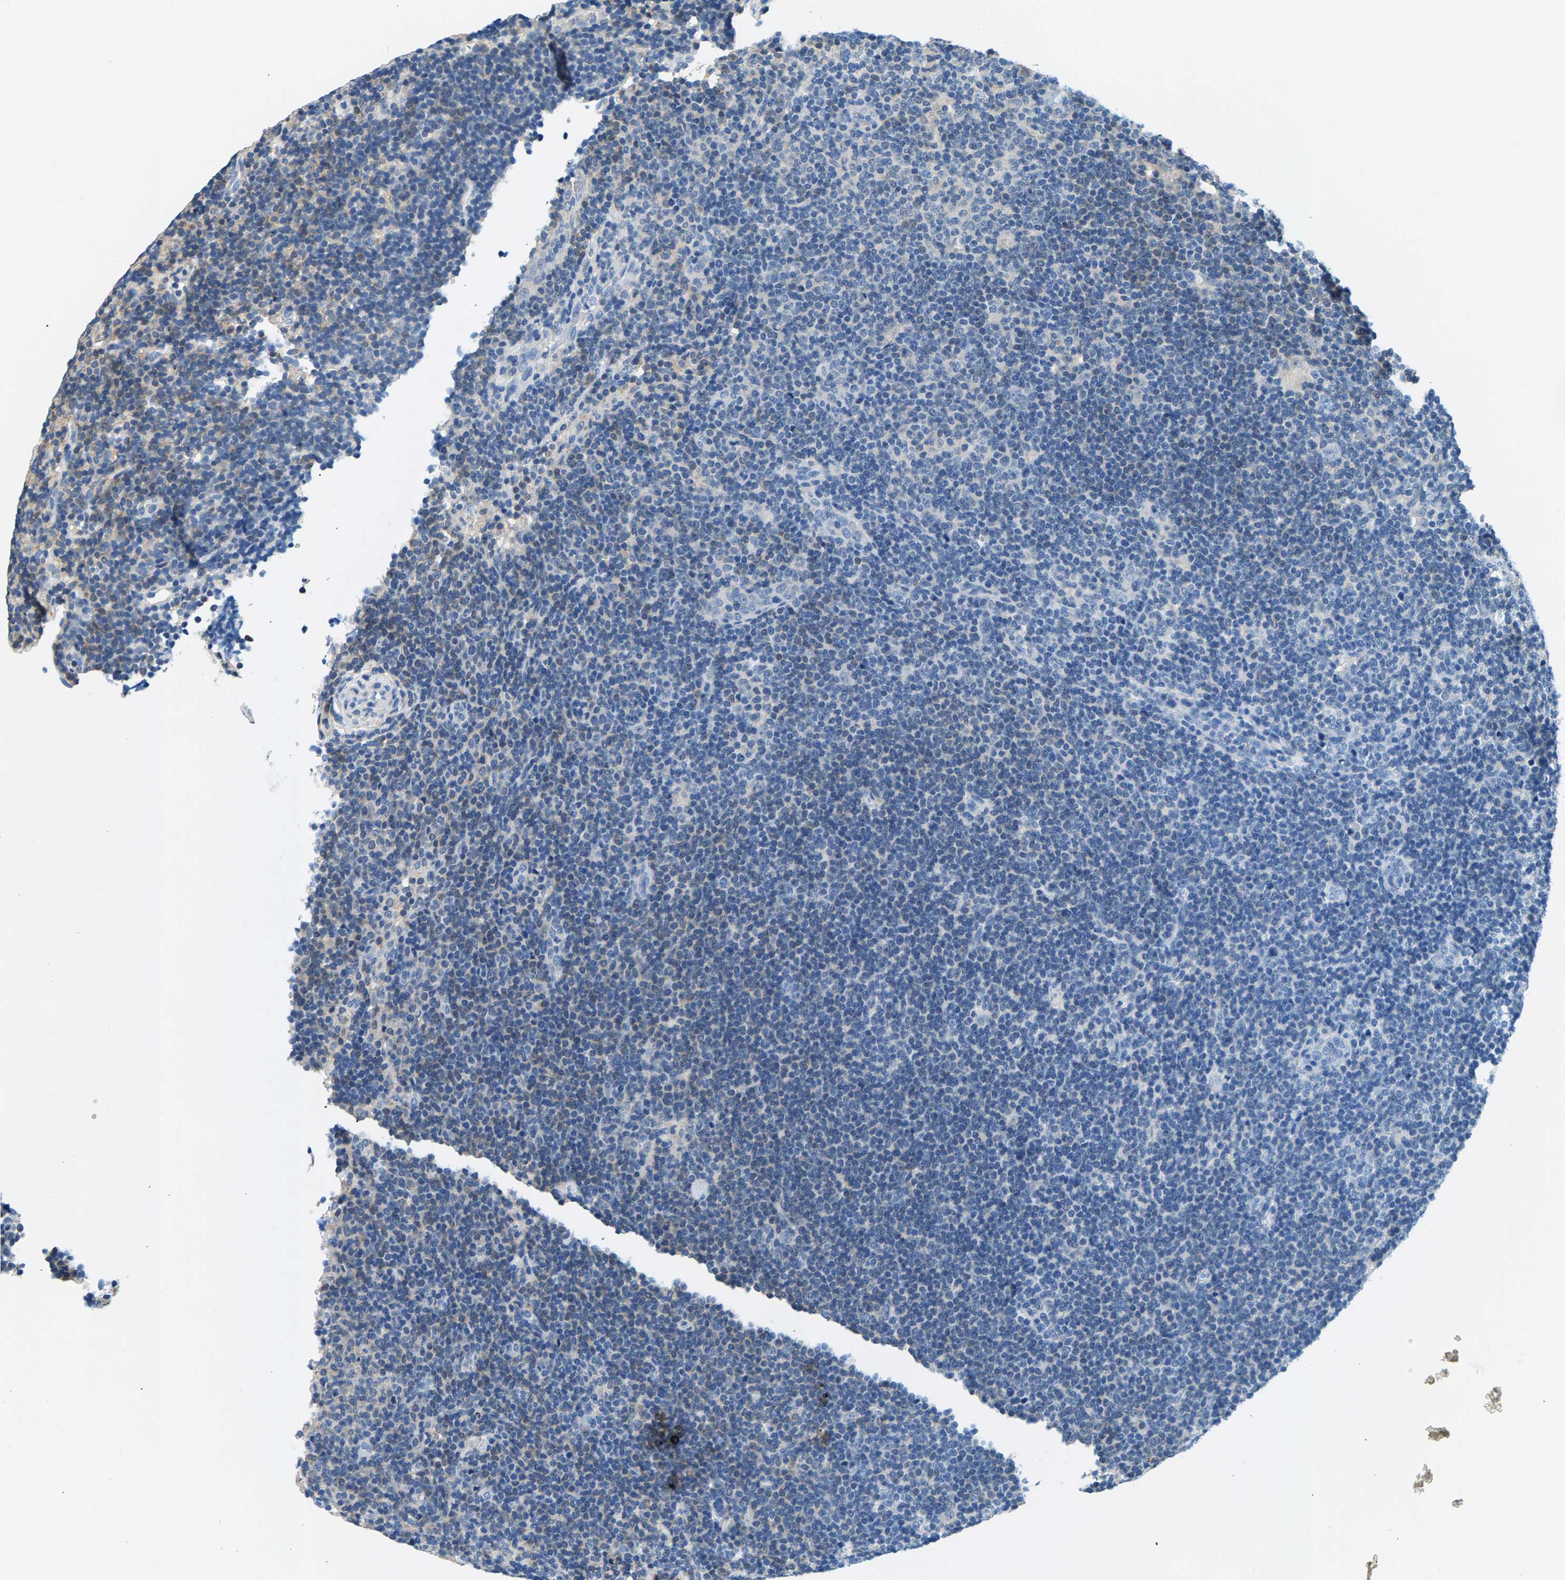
{"staining": {"intensity": "negative", "quantity": "none", "location": "none"}, "tissue": "lymphoma", "cell_type": "Tumor cells", "image_type": "cancer", "snomed": [{"axis": "morphology", "description": "Hodgkin's disease, NOS"}, {"axis": "topography", "description": "Lymph node"}], "caption": "The photomicrograph reveals no significant positivity in tumor cells of Hodgkin's disease. The staining is performed using DAB brown chromogen with nuclei counter-stained in using hematoxylin.", "gene": "NT5C", "patient": {"sex": "female", "age": 57}}